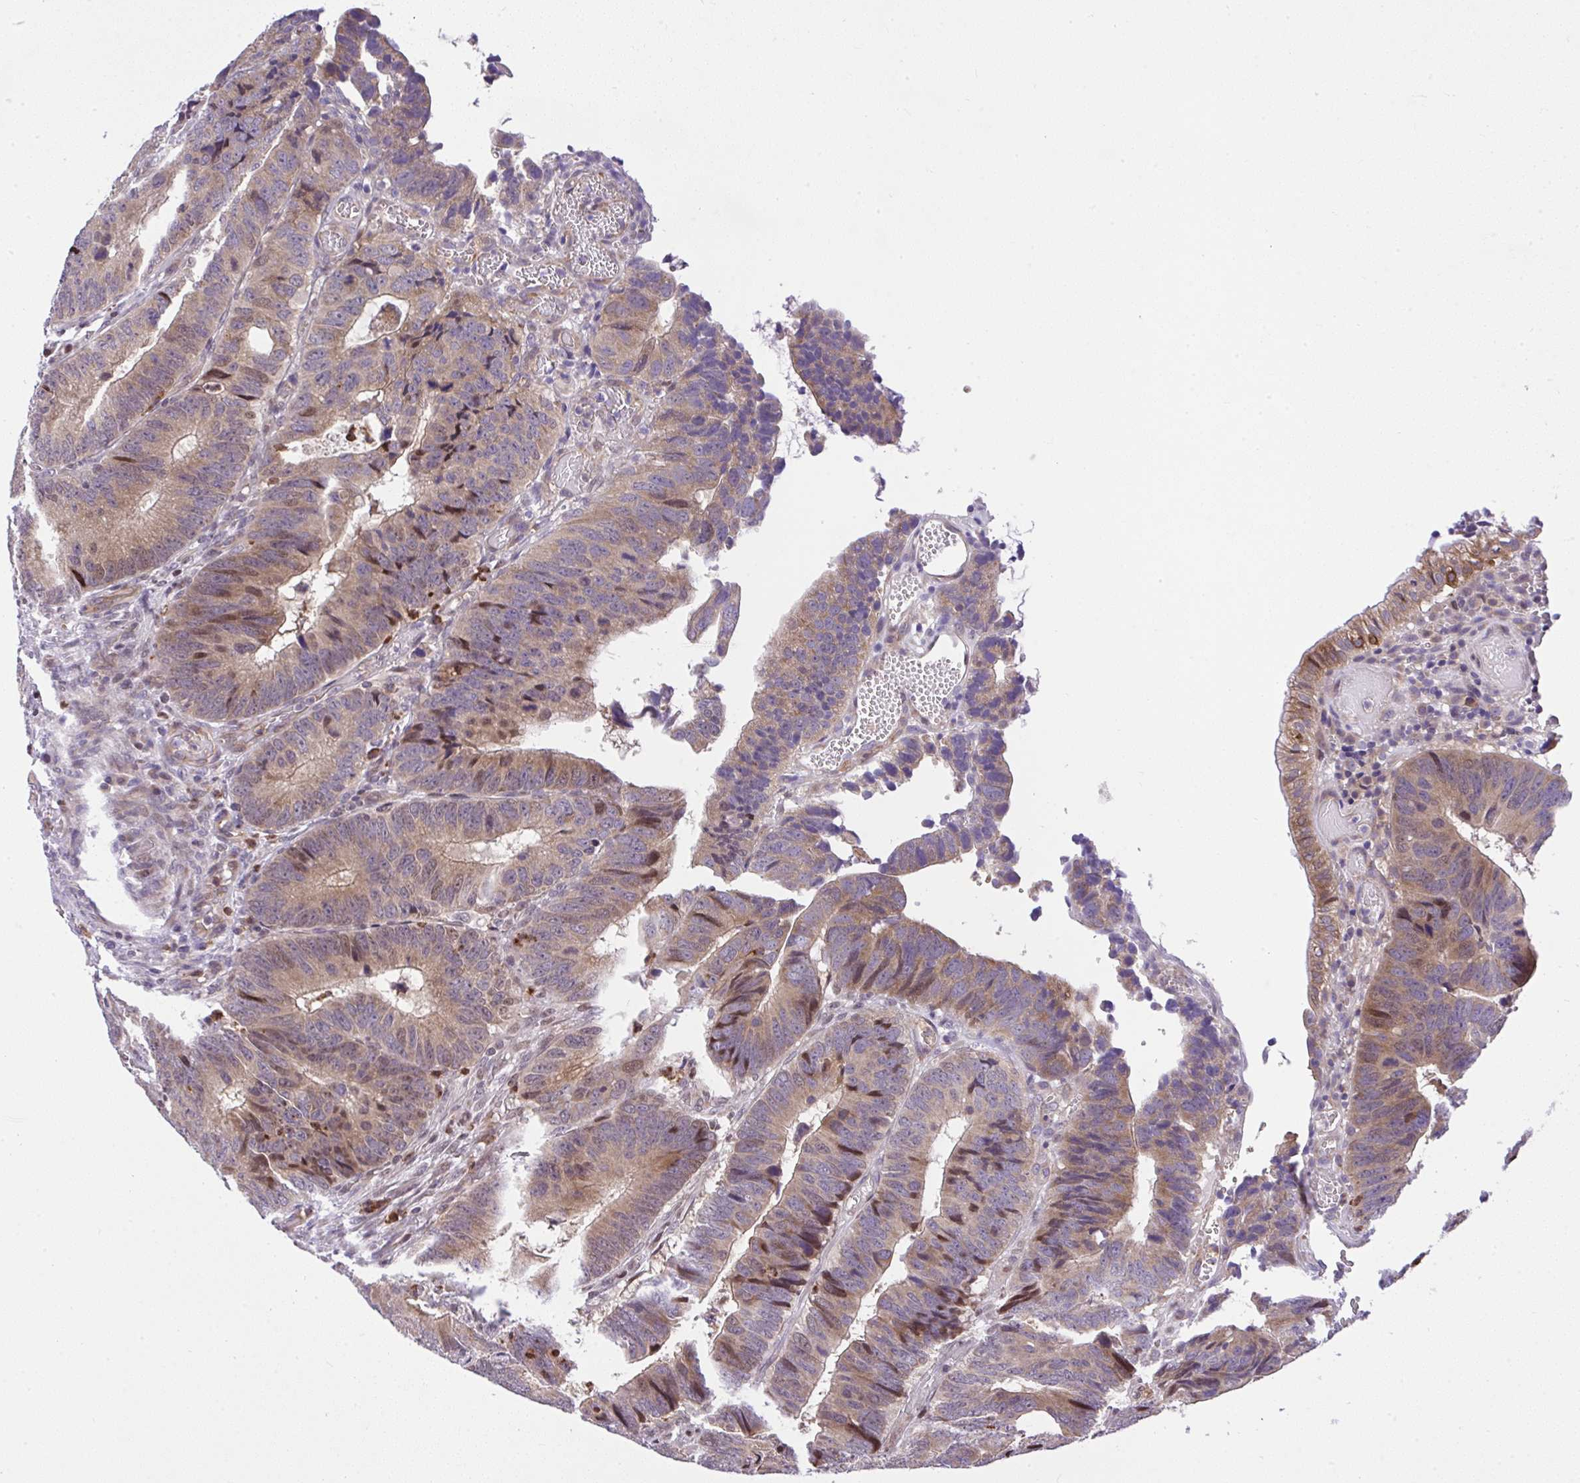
{"staining": {"intensity": "moderate", "quantity": ">75%", "location": "cytoplasmic/membranous,nuclear"}, "tissue": "colorectal cancer", "cell_type": "Tumor cells", "image_type": "cancer", "snomed": [{"axis": "morphology", "description": "Adenocarcinoma, NOS"}, {"axis": "topography", "description": "Colon"}], "caption": "Tumor cells display medium levels of moderate cytoplasmic/membranous and nuclear expression in approximately >75% of cells in colorectal cancer. (Stains: DAB in brown, nuclei in blue, Microscopy: brightfield microscopy at high magnification).", "gene": "CHIA", "patient": {"sex": "male", "age": 62}}